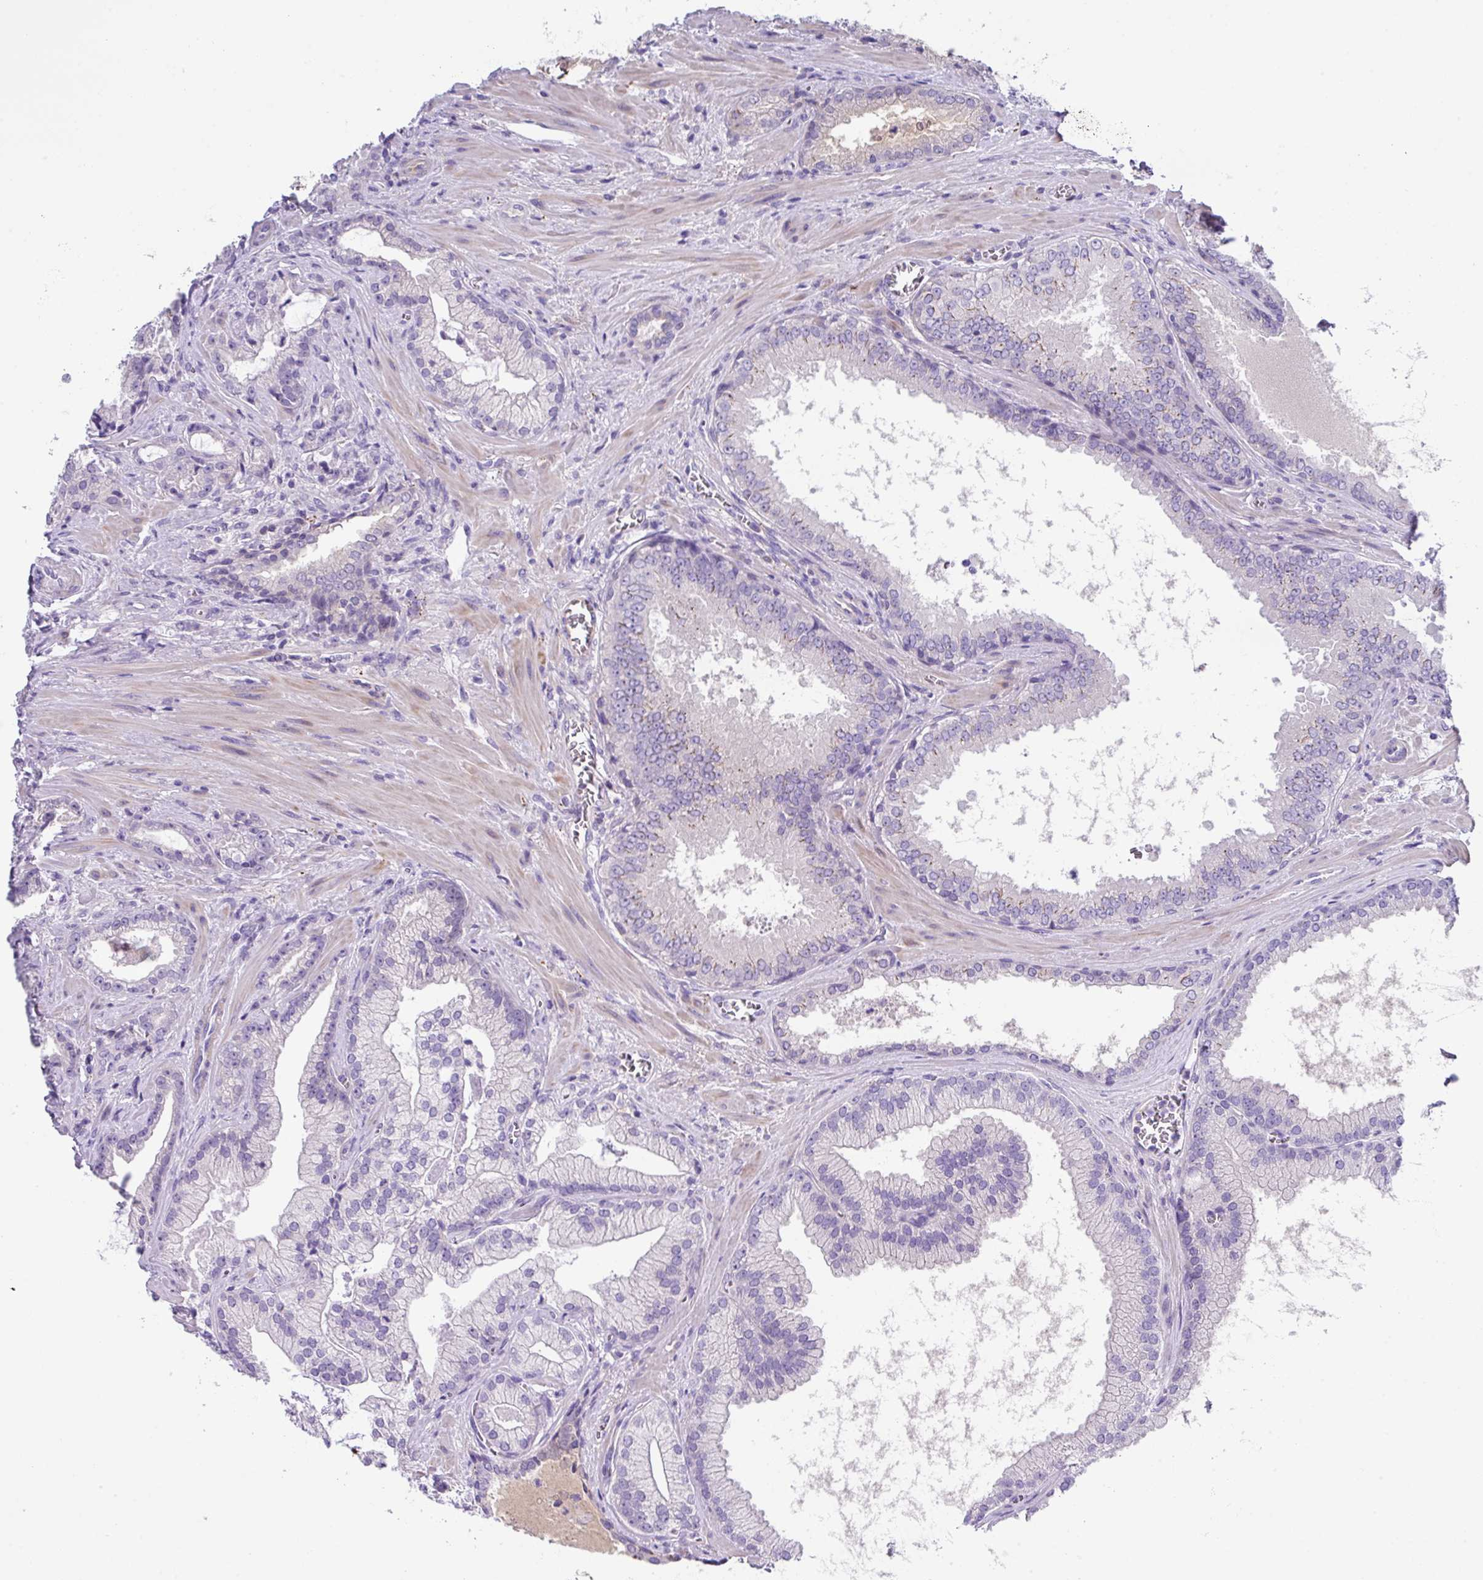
{"staining": {"intensity": "negative", "quantity": "none", "location": "none"}, "tissue": "prostate cancer", "cell_type": "Tumor cells", "image_type": "cancer", "snomed": [{"axis": "morphology", "description": "Adenocarcinoma, High grade"}, {"axis": "topography", "description": "Prostate"}], "caption": "This is an immunohistochemistry photomicrograph of human prostate cancer (adenocarcinoma (high-grade)). There is no expression in tumor cells.", "gene": "DNAL1", "patient": {"sex": "male", "age": 68}}